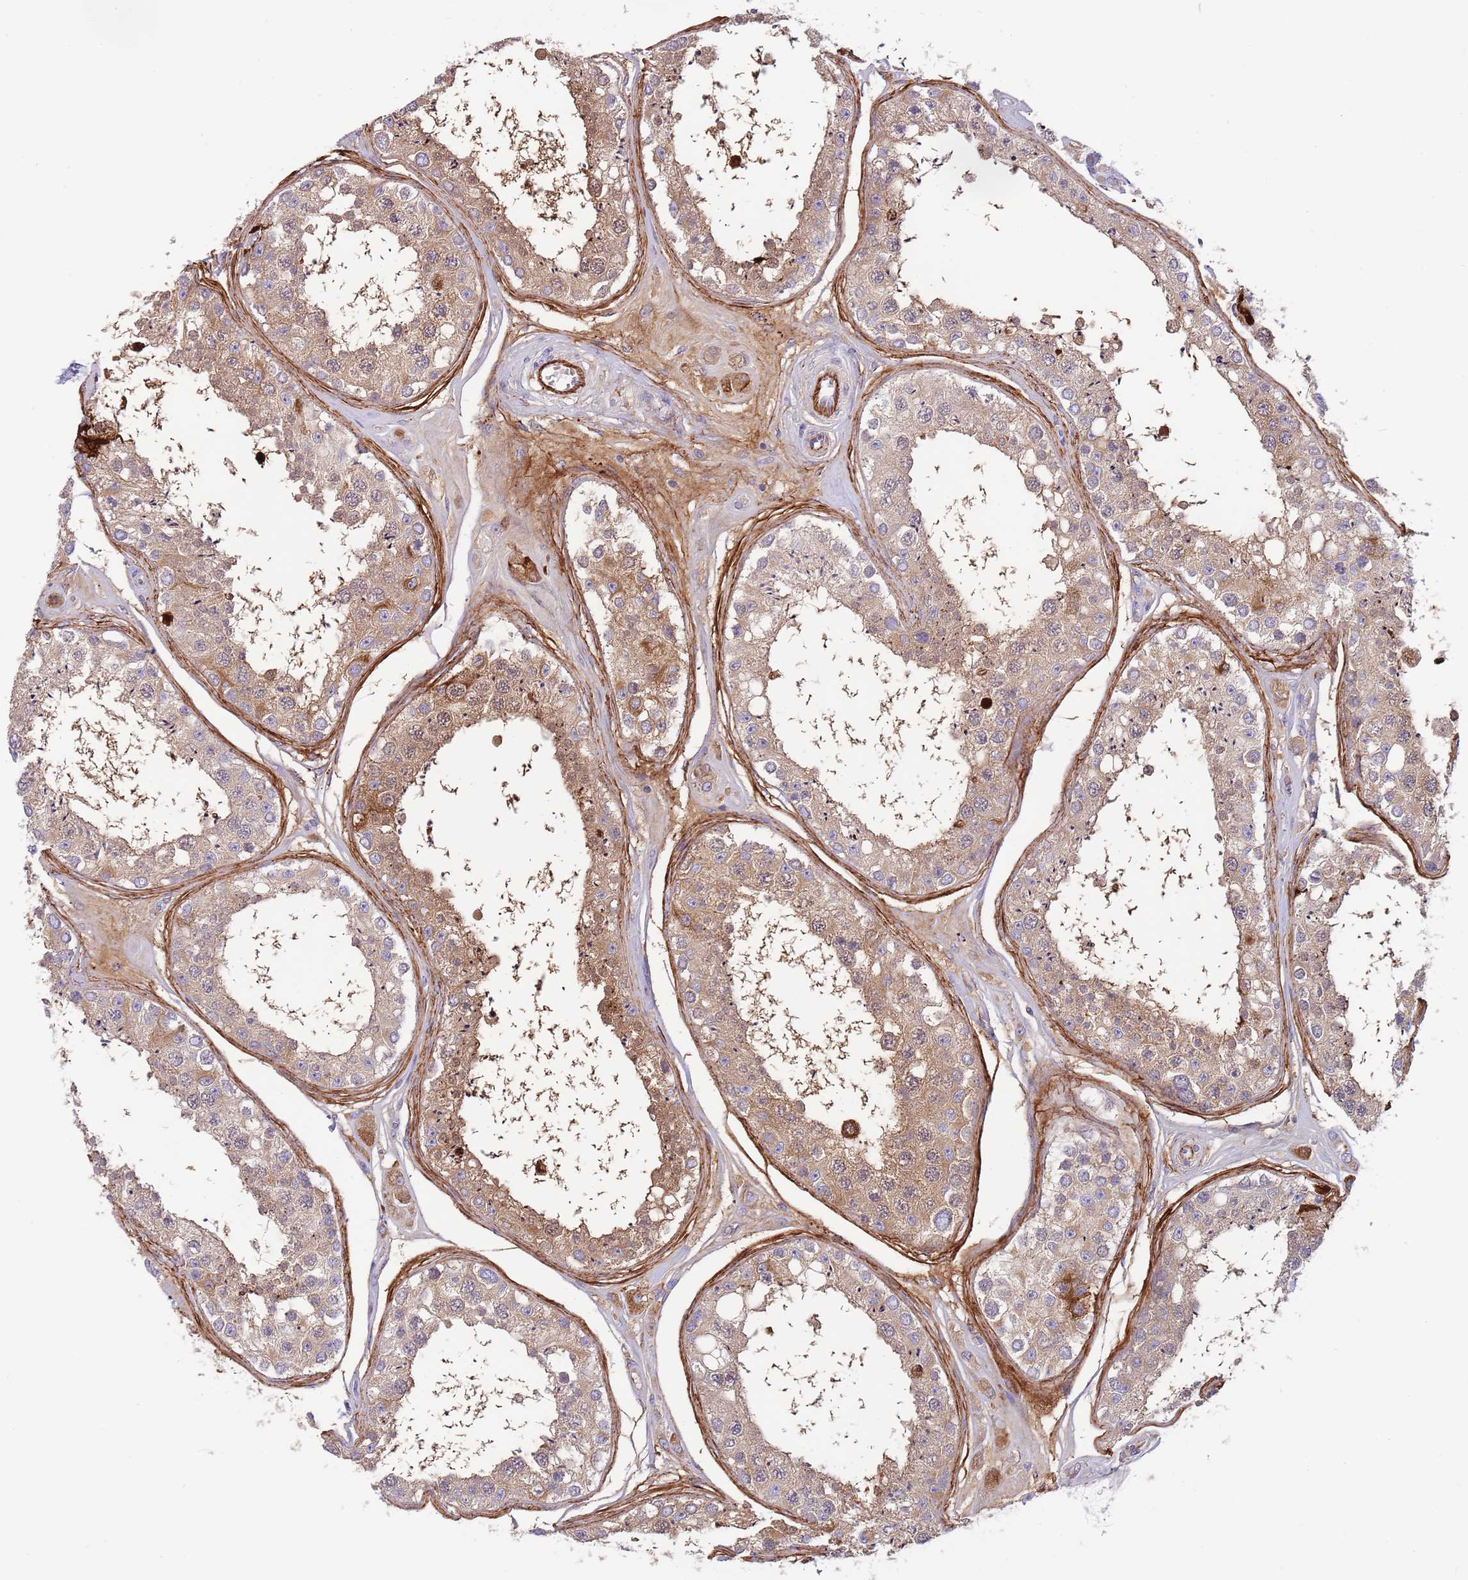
{"staining": {"intensity": "moderate", "quantity": "25%-75%", "location": "cytoplasmic/membranous"}, "tissue": "testis", "cell_type": "Cells in seminiferous ducts", "image_type": "normal", "snomed": [{"axis": "morphology", "description": "Normal tissue, NOS"}, {"axis": "topography", "description": "Testis"}], "caption": "Immunohistochemical staining of unremarkable testis reveals medium levels of moderate cytoplasmic/membranous staining in approximately 25%-75% of cells in seminiferous ducts. (brown staining indicates protein expression, while blue staining denotes nuclei).", "gene": "LEPROTL1", "patient": {"sex": "male", "age": 25}}